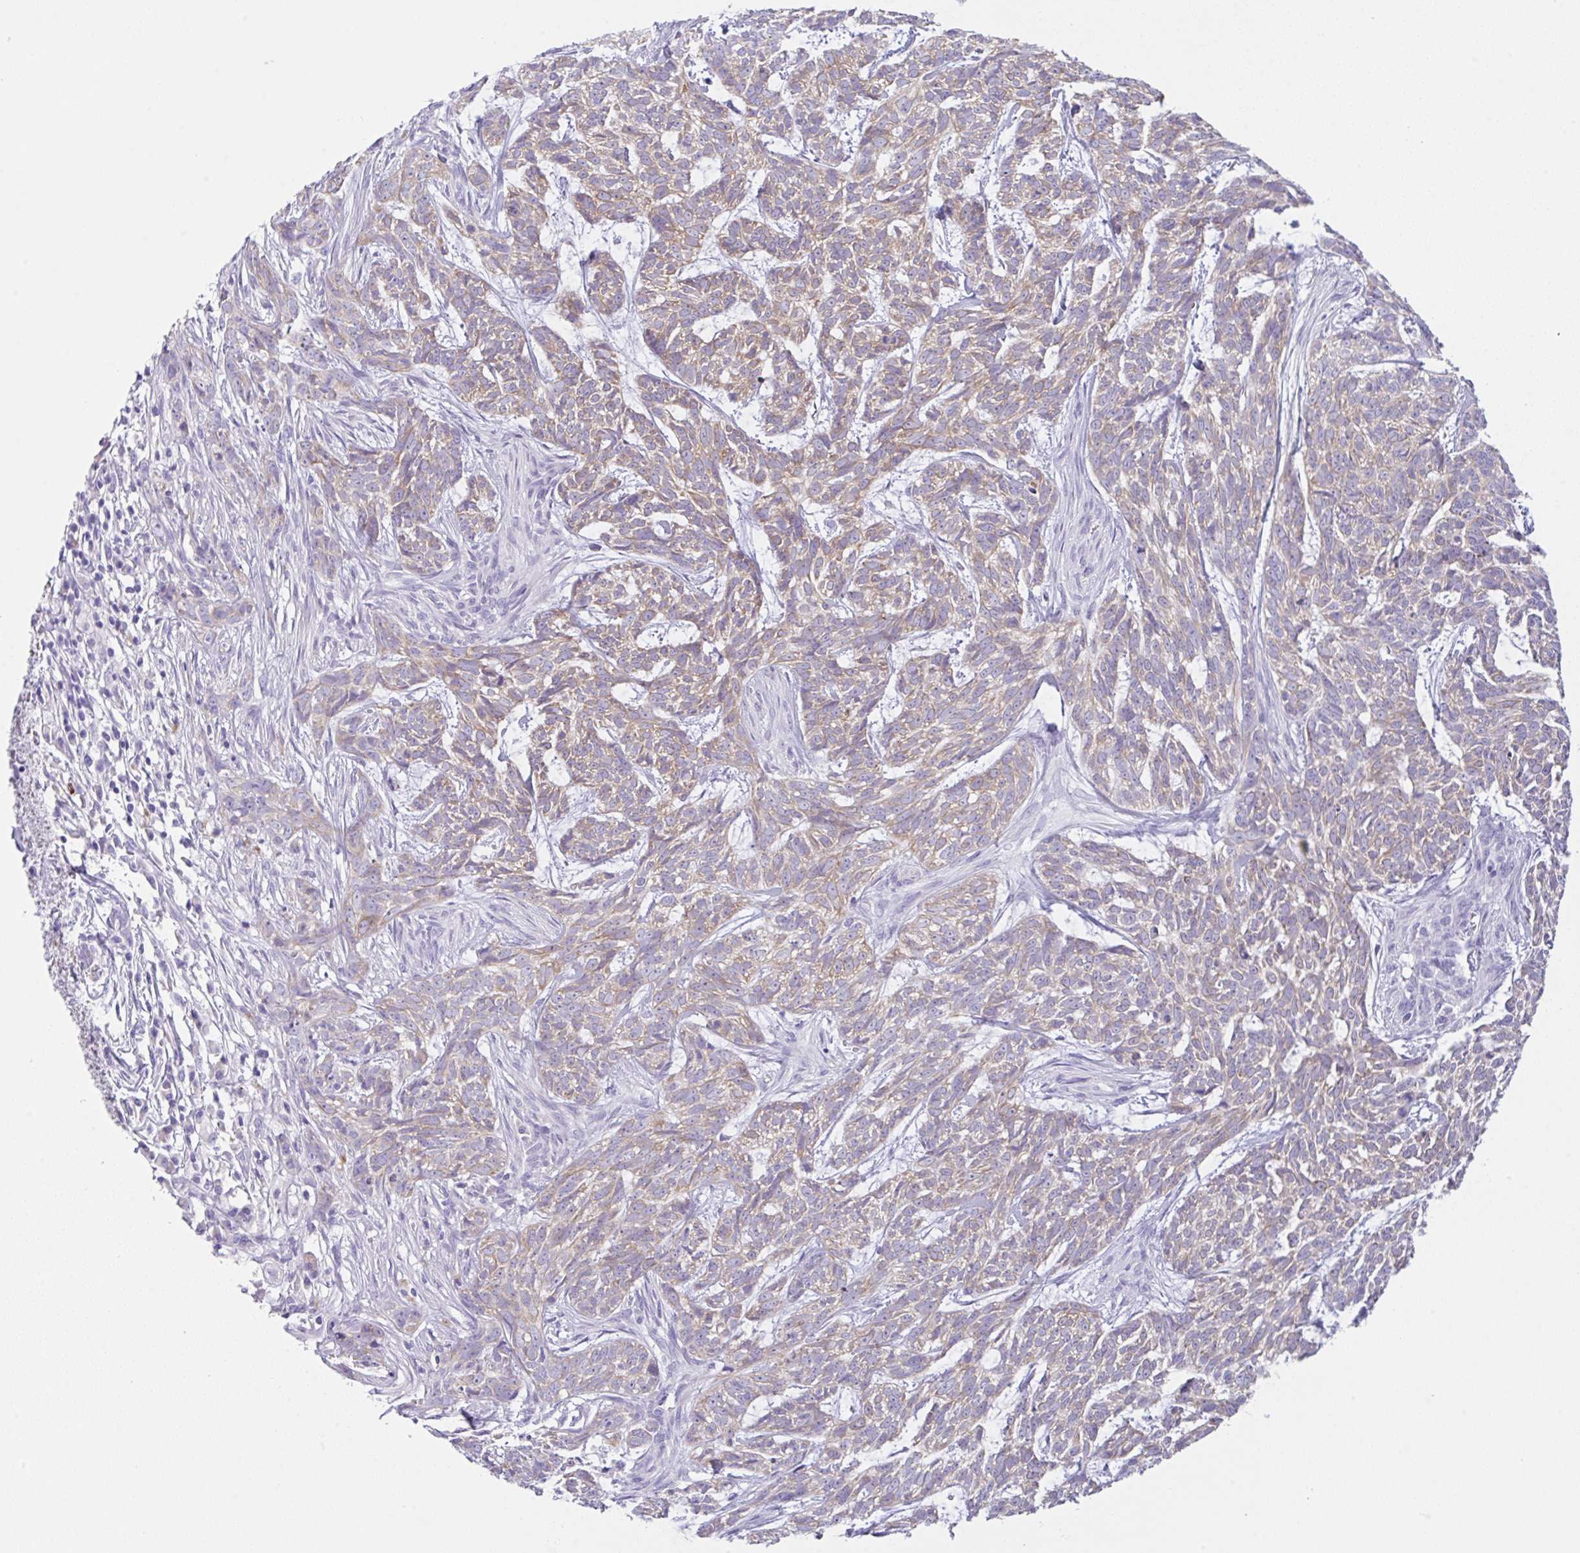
{"staining": {"intensity": "weak", "quantity": "25%-75%", "location": "cytoplasmic/membranous"}, "tissue": "skin cancer", "cell_type": "Tumor cells", "image_type": "cancer", "snomed": [{"axis": "morphology", "description": "Basal cell carcinoma"}, {"axis": "topography", "description": "Skin"}], "caption": "Protein positivity by immunohistochemistry demonstrates weak cytoplasmic/membranous staining in approximately 25%-75% of tumor cells in skin cancer. The staining was performed using DAB, with brown indicating positive protein expression. Nuclei are stained blue with hematoxylin.", "gene": "TRAF4", "patient": {"sex": "female", "age": 93}}